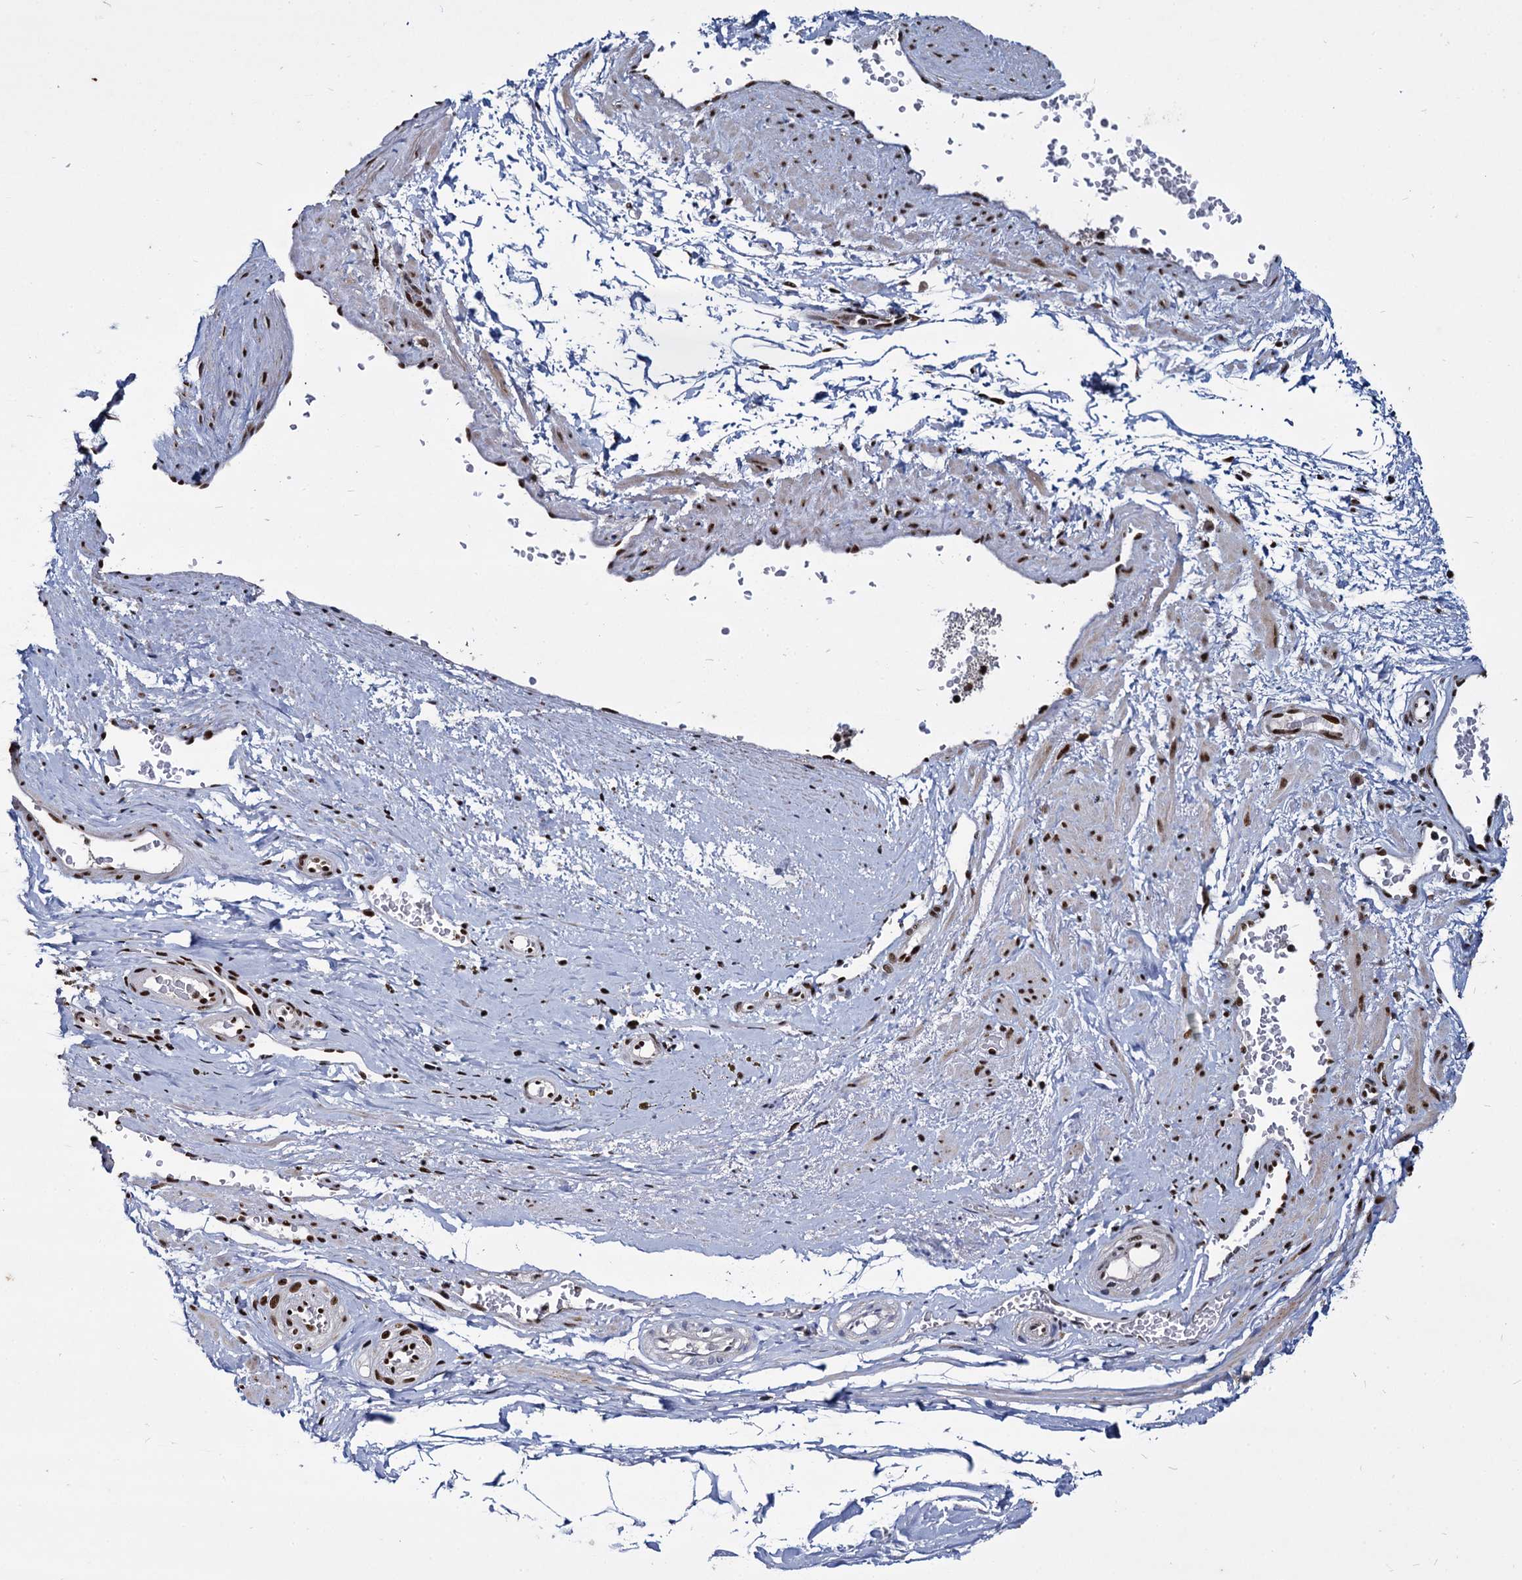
{"staining": {"intensity": "strong", "quantity": ">75%", "location": "nuclear"}, "tissue": "adipose tissue", "cell_type": "Adipocytes", "image_type": "normal", "snomed": [{"axis": "morphology", "description": "Normal tissue, NOS"}, {"axis": "morphology", "description": "Adenocarcinoma, Low grade"}, {"axis": "topography", "description": "Prostate"}, {"axis": "topography", "description": "Peripheral nerve tissue"}], "caption": "Unremarkable adipose tissue demonstrates strong nuclear positivity in approximately >75% of adipocytes, visualized by immunohistochemistry.", "gene": "RPUSD4", "patient": {"sex": "male", "age": 63}}